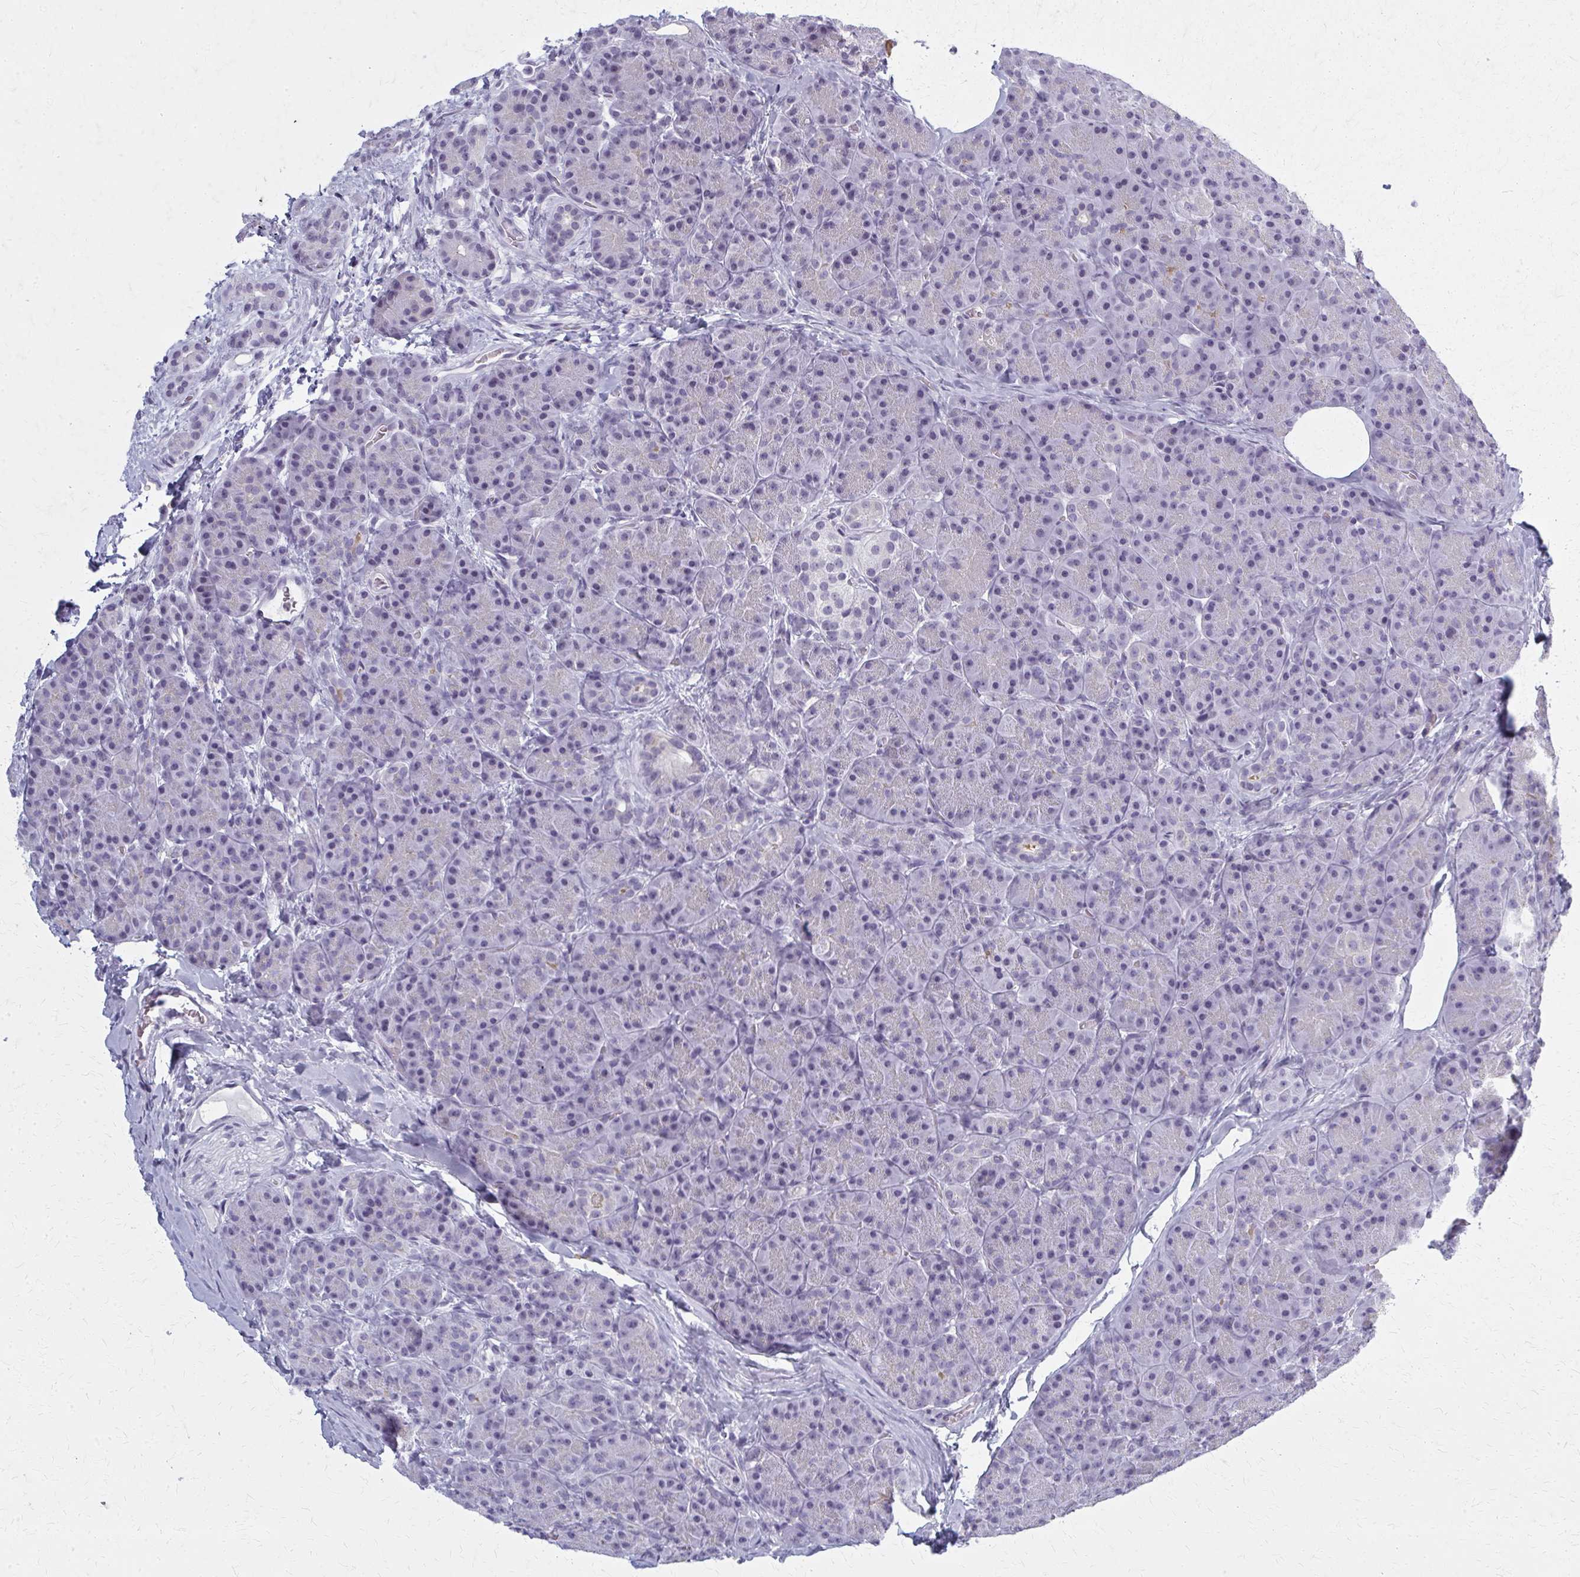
{"staining": {"intensity": "negative", "quantity": "none", "location": "none"}, "tissue": "pancreas", "cell_type": "Exocrine glandular cells", "image_type": "normal", "snomed": [{"axis": "morphology", "description": "Normal tissue, NOS"}, {"axis": "topography", "description": "Pancreas"}], "caption": "Pancreas stained for a protein using IHC displays no staining exocrine glandular cells.", "gene": "CASQ2", "patient": {"sex": "male", "age": 57}}